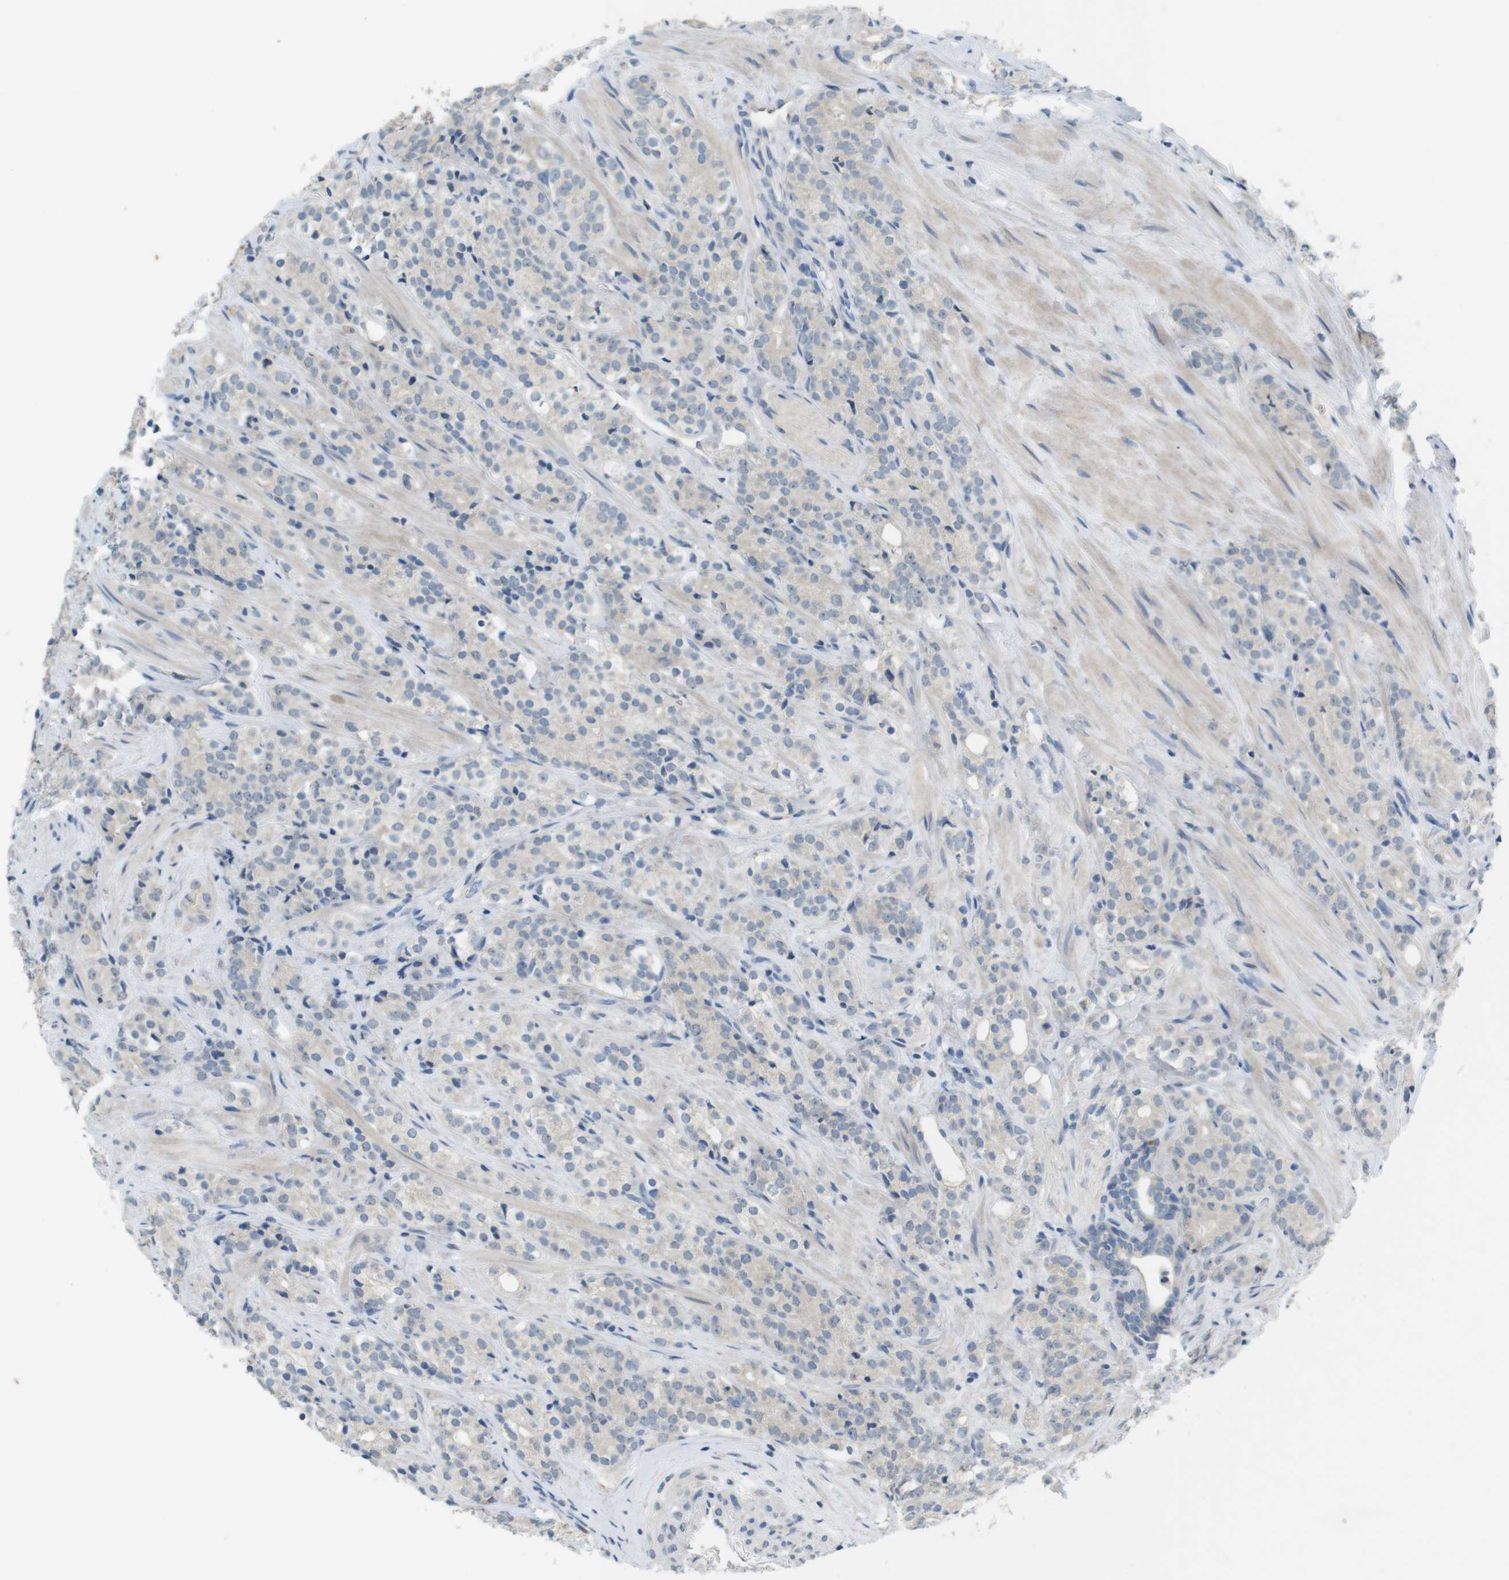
{"staining": {"intensity": "weak", "quantity": "<25%", "location": "cytoplasmic/membranous"}, "tissue": "prostate cancer", "cell_type": "Tumor cells", "image_type": "cancer", "snomed": [{"axis": "morphology", "description": "Adenocarcinoma, High grade"}, {"axis": "topography", "description": "Prostate"}], "caption": "Immunohistochemistry (IHC) of human prostate high-grade adenocarcinoma demonstrates no positivity in tumor cells.", "gene": "MUC5B", "patient": {"sex": "male", "age": 71}}